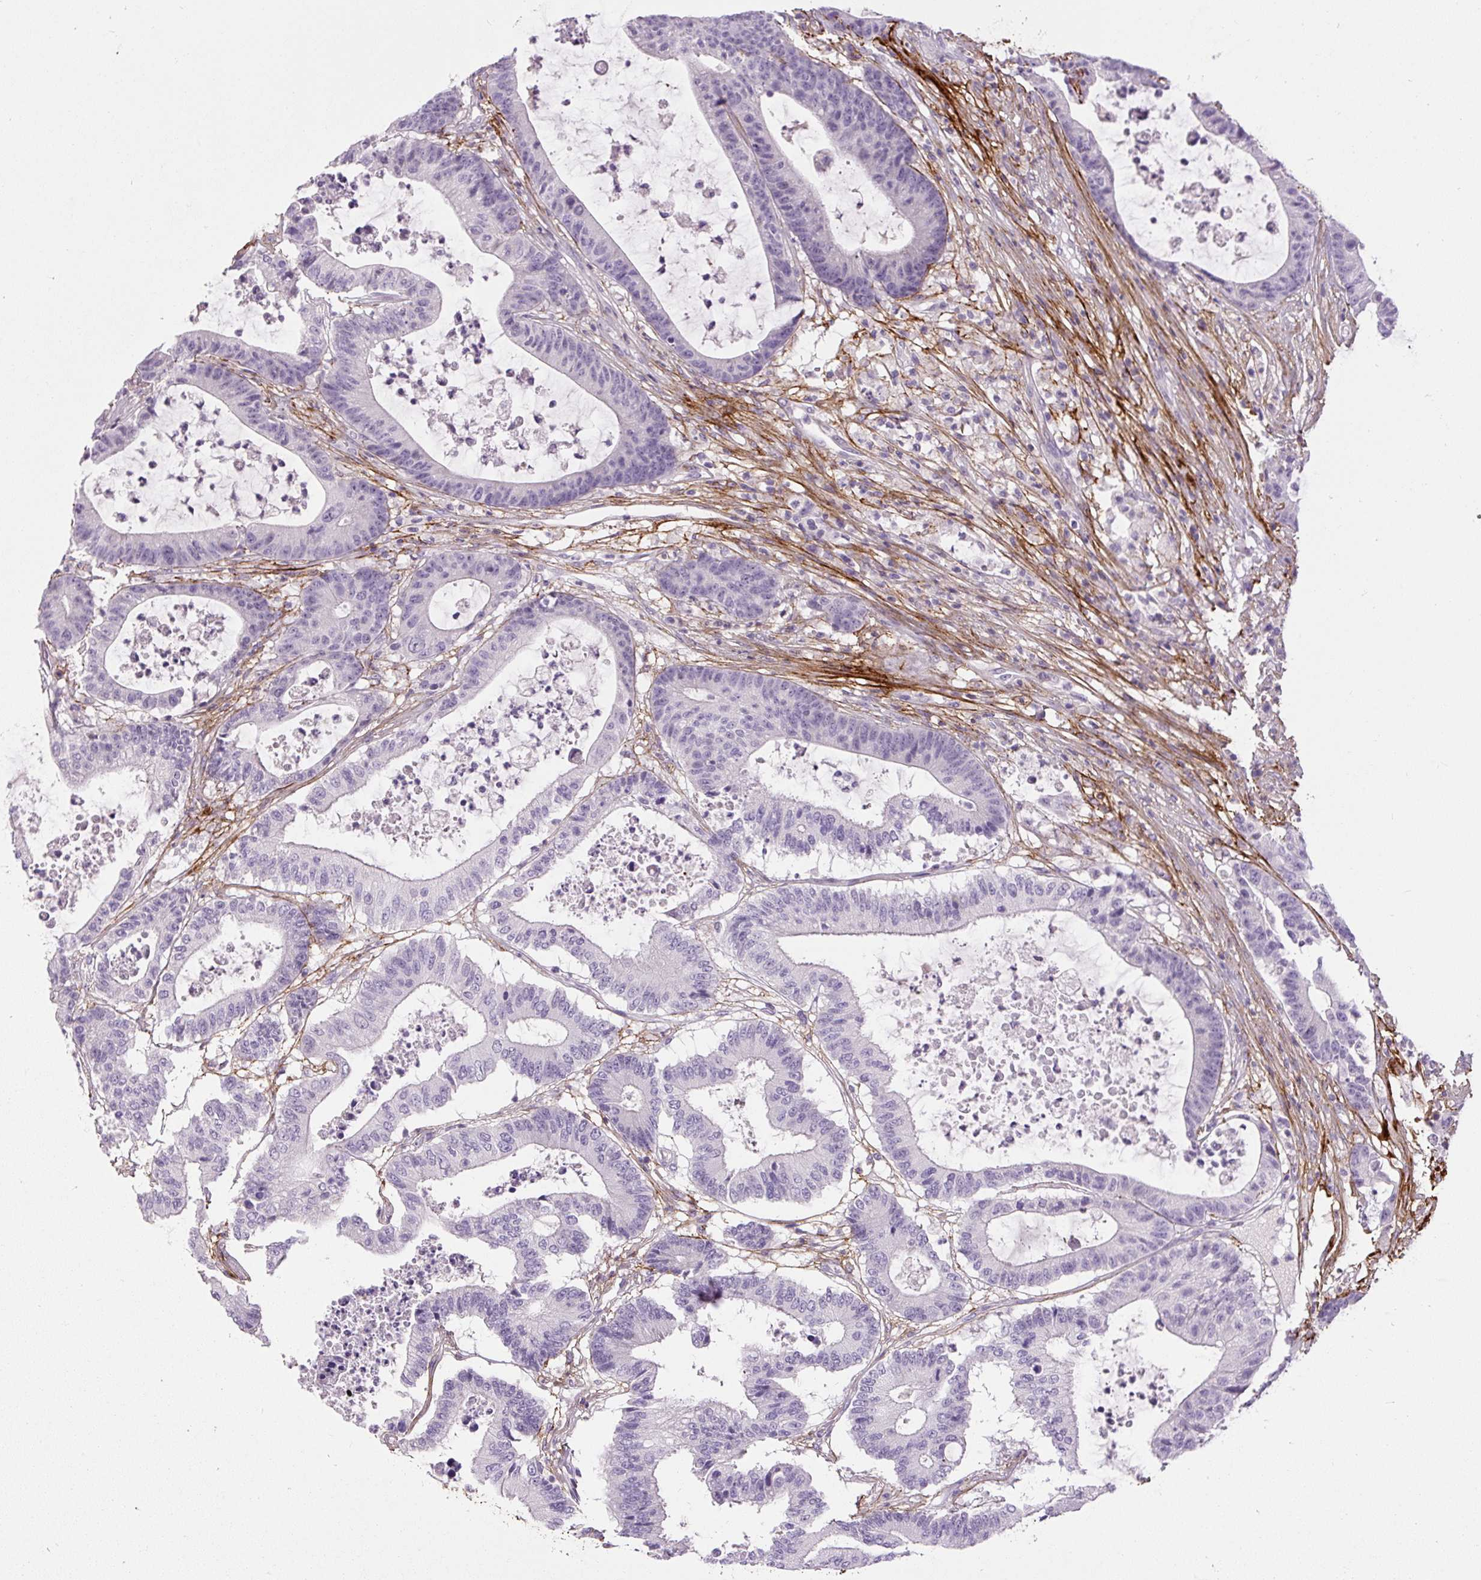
{"staining": {"intensity": "negative", "quantity": "none", "location": "none"}, "tissue": "colorectal cancer", "cell_type": "Tumor cells", "image_type": "cancer", "snomed": [{"axis": "morphology", "description": "Adenocarcinoma, NOS"}, {"axis": "topography", "description": "Colon"}], "caption": "Immunohistochemistry (IHC) micrograph of neoplastic tissue: human colorectal cancer stained with DAB (3,3'-diaminobenzidine) reveals no significant protein positivity in tumor cells.", "gene": "FBN1", "patient": {"sex": "female", "age": 84}}